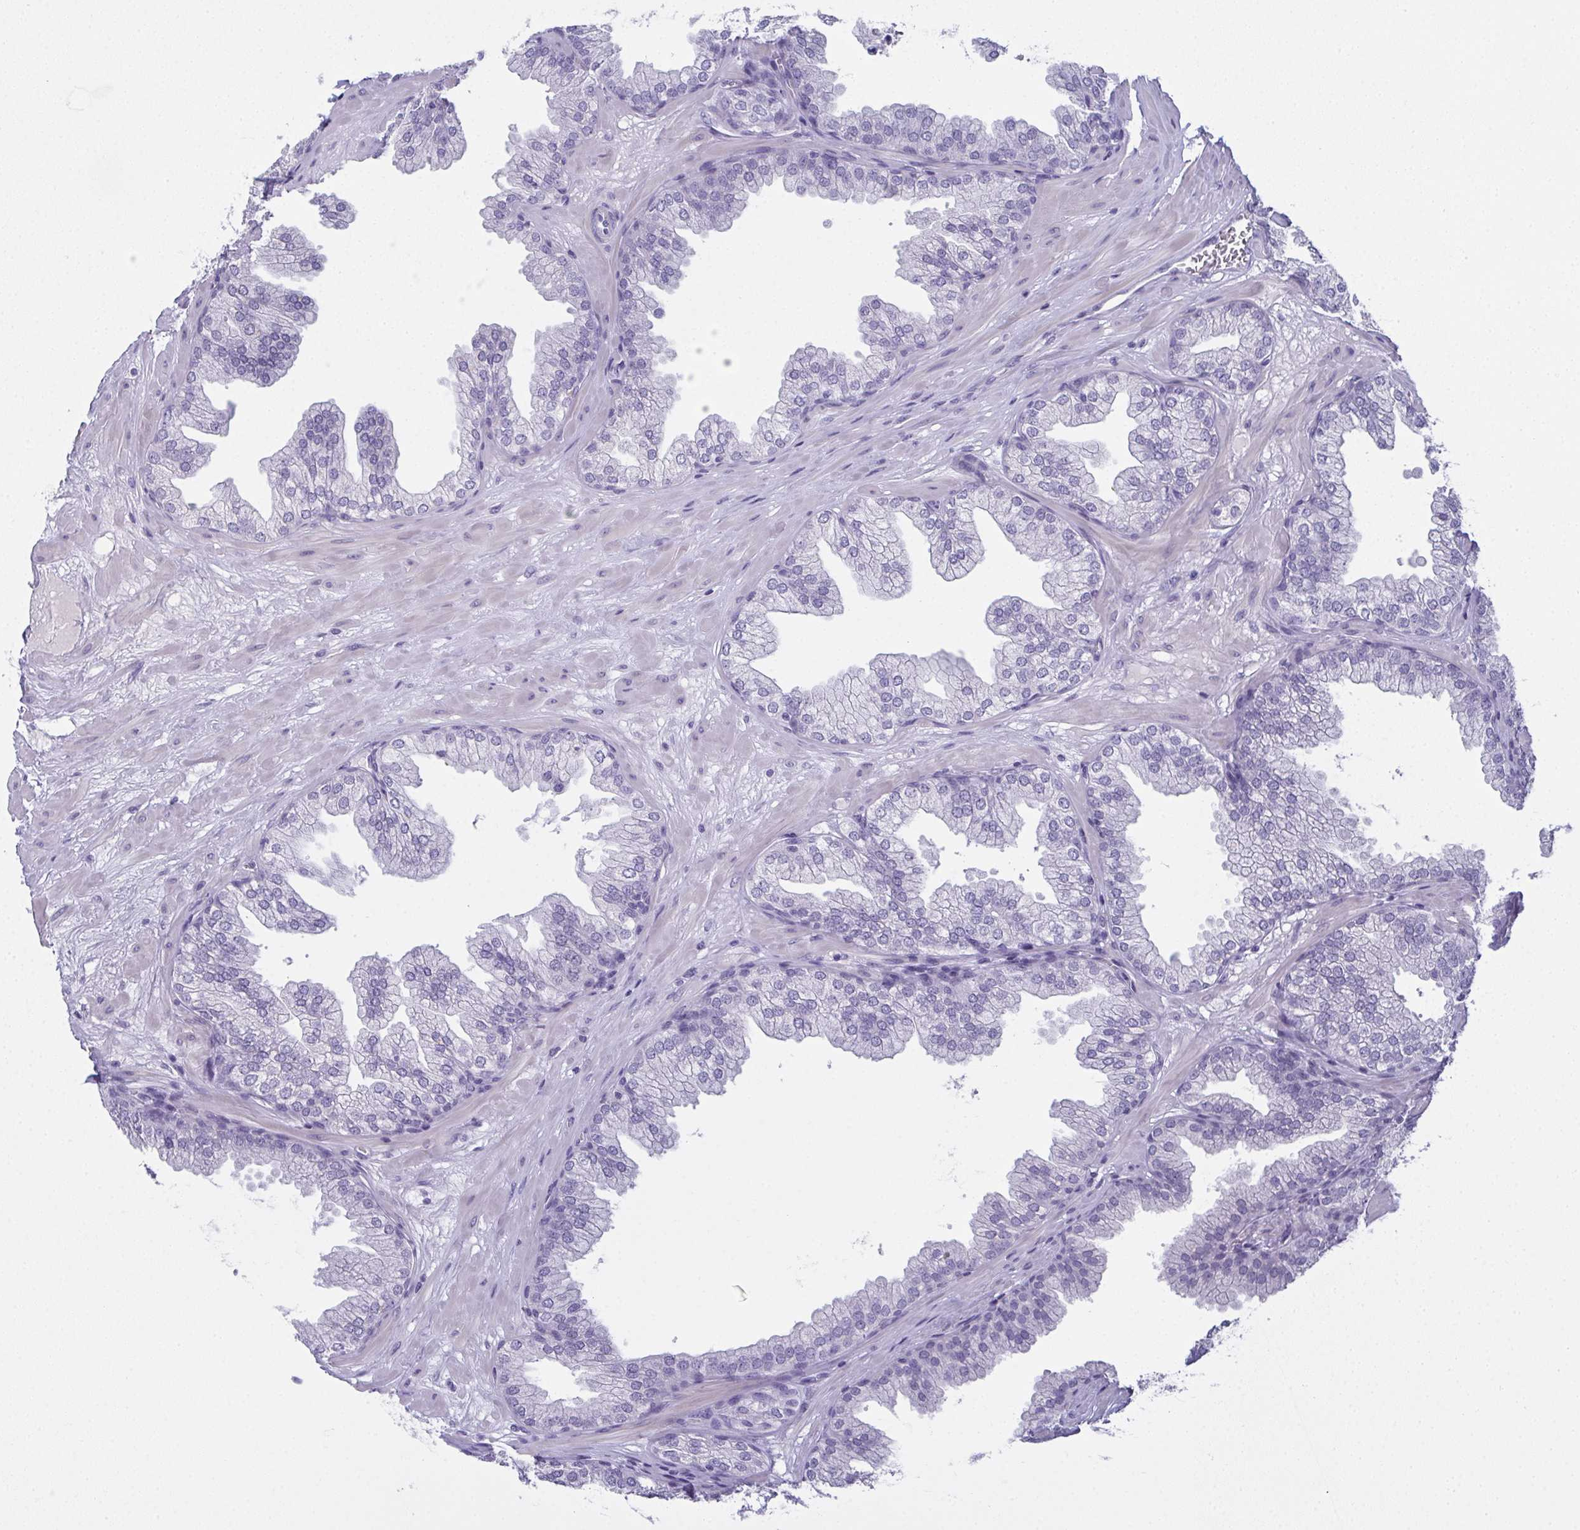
{"staining": {"intensity": "negative", "quantity": "none", "location": "none"}, "tissue": "prostate", "cell_type": "Glandular cells", "image_type": "normal", "snomed": [{"axis": "morphology", "description": "Normal tissue, NOS"}, {"axis": "topography", "description": "Prostate"}], "caption": "IHC photomicrograph of benign prostate: prostate stained with DAB demonstrates no significant protein staining in glandular cells. (Immunohistochemistry (ihc), brightfield microscopy, high magnification).", "gene": "SLC36A2", "patient": {"sex": "male", "age": 37}}